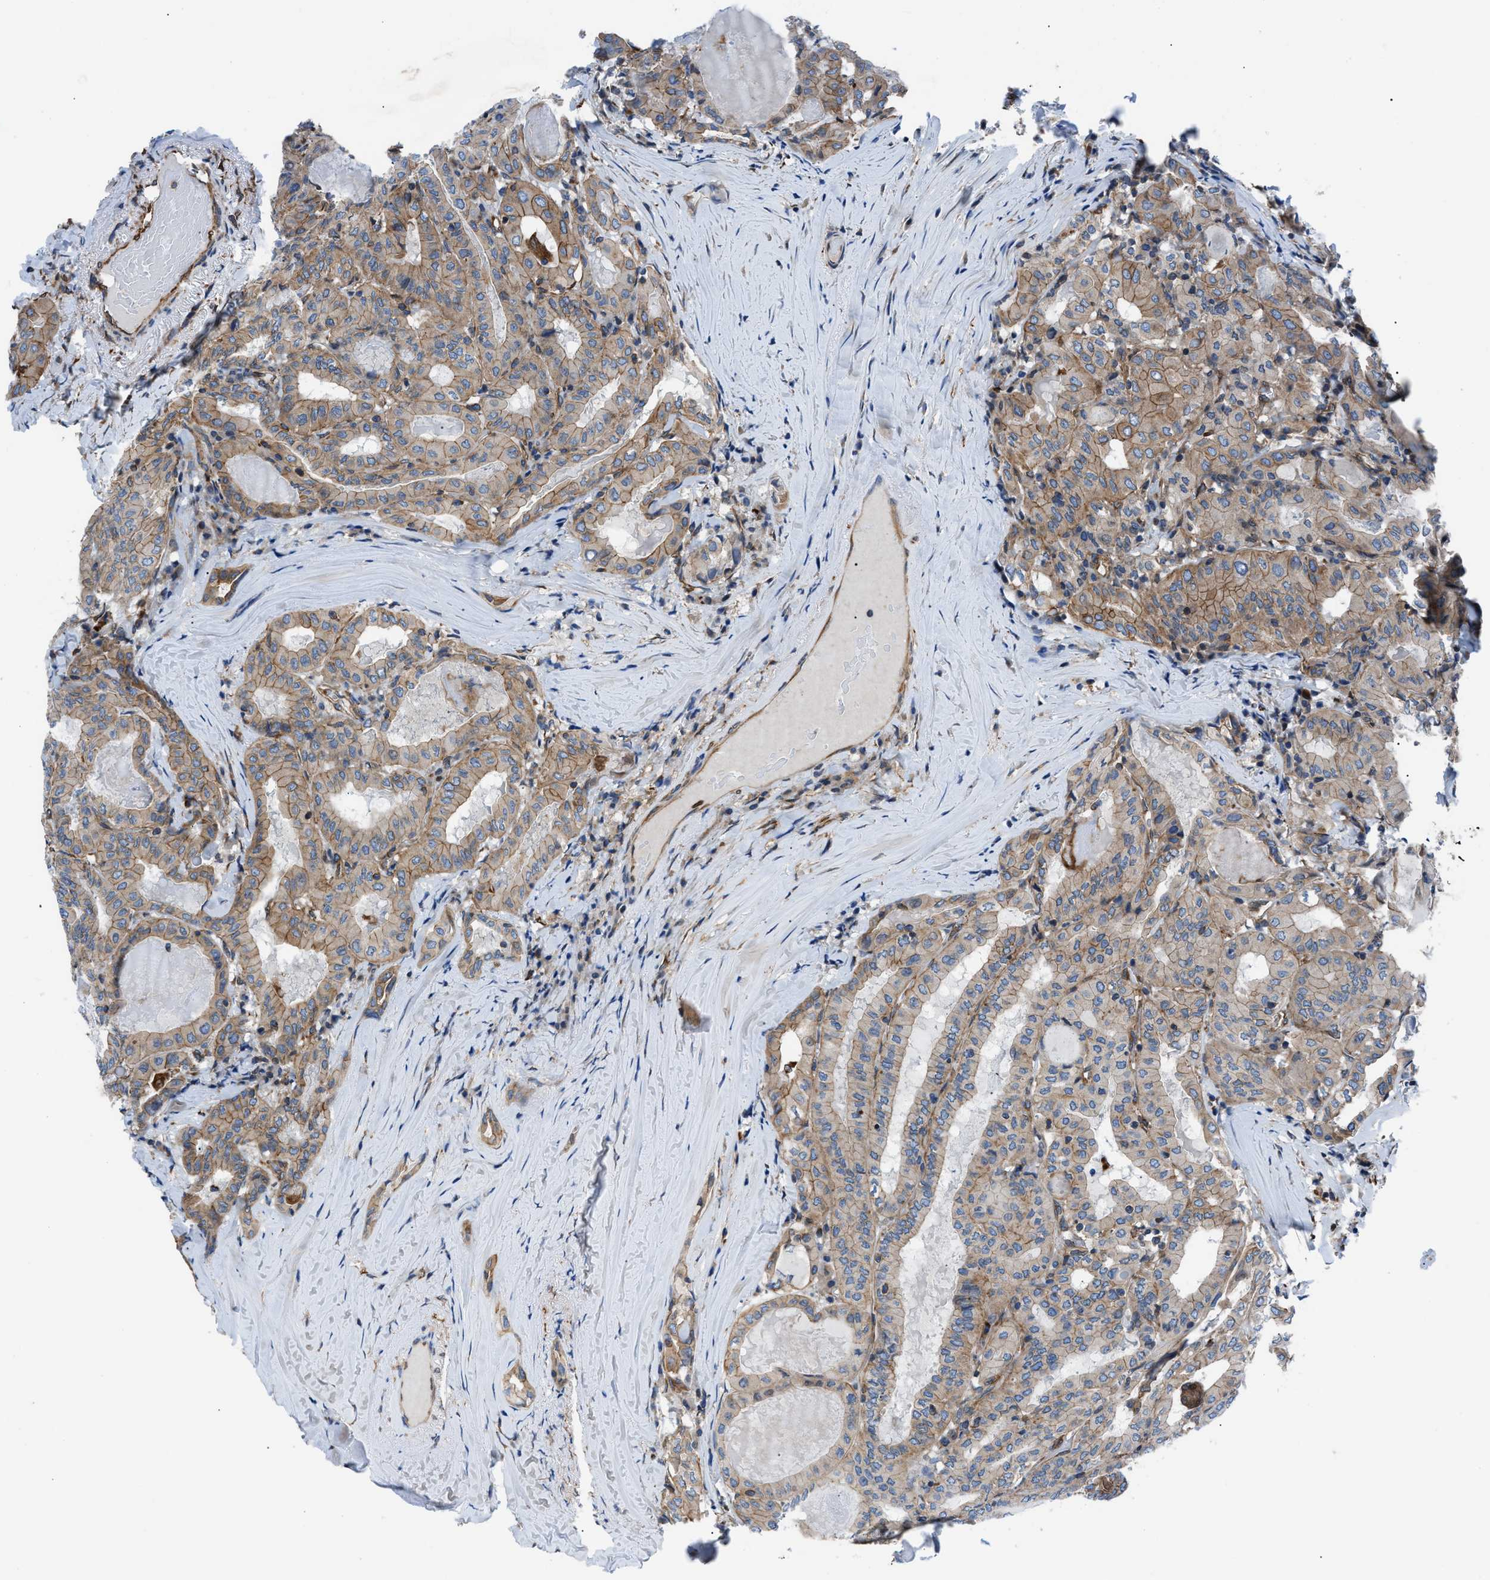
{"staining": {"intensity": "moderate", "quantity": ">75%", "location": "cytoplasmic/membranous"}, "tissue": "thyroid cancer", "cell_type": "Tumor cells", "image_type": "cancer", "snomed": [{"axis": "morphology", "description": "Papillary adenocarcinoma, NOS"}, {"axis": "topography", "description": "Thyroid gland"}], "caption": "This image reveals papillary adenocarcinoma (thyroid) stained with IHC to label a protein in brown. The cytoplasmic/membranous of tumor cells show moderate positivity for the protein. Nuclei are counter-stained blue.", "gene": "DMAC1", "patient": {"sex": "female", "age": 42}}